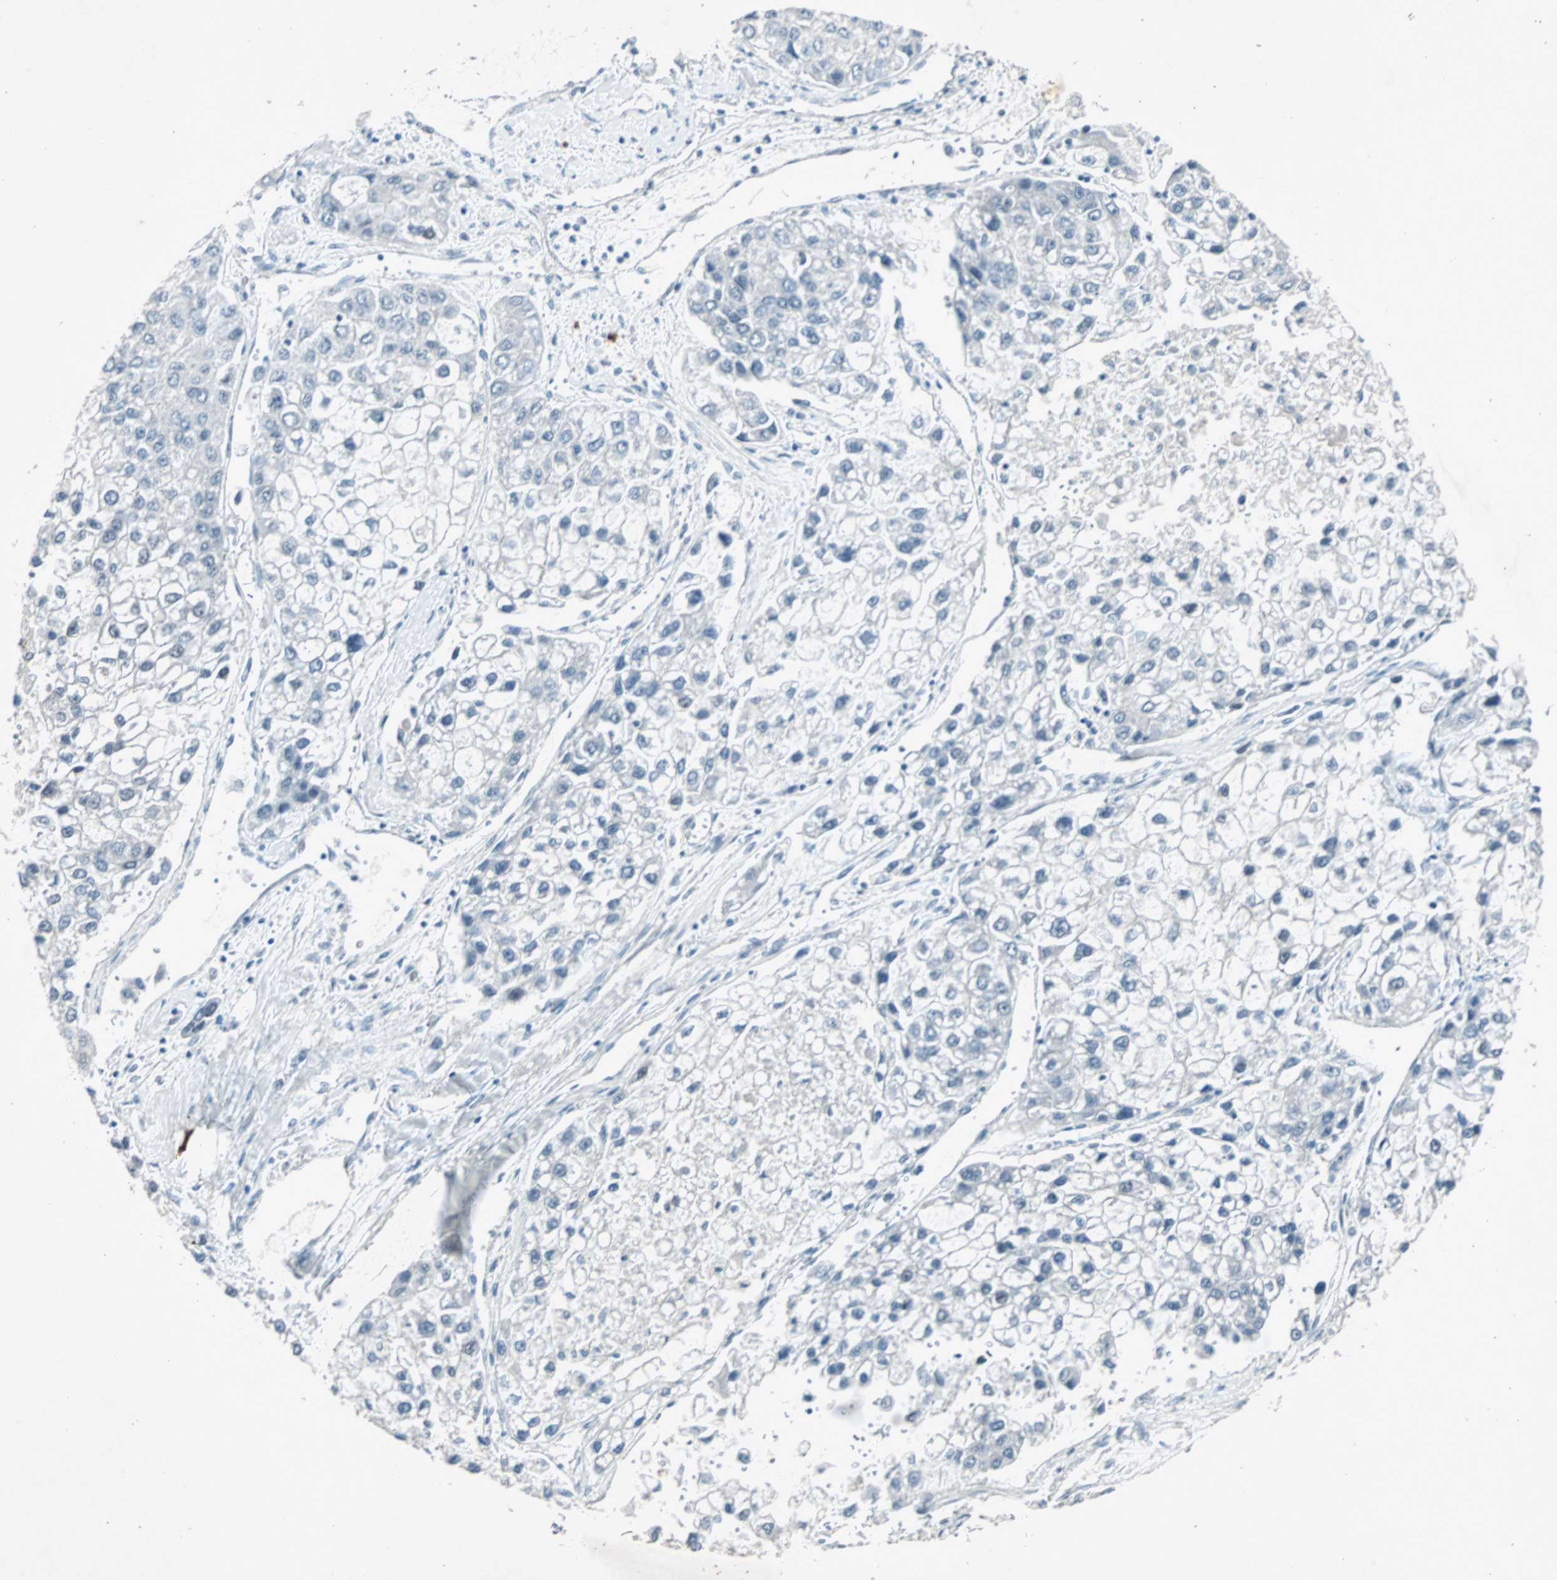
{"staining": {"intensity": "negative", "quantity": "none", "location": "none"}, "tissue": "liver cancer", "cell_type": "Tumor cells", "image_type": "cancer", "snomed": [{"axis": "morphology", "description": "Carcinoma, Hepatocellular, NOS"}, {"axis": "topography", "description": "Liver"}], "caption": "DAB (3,3'-diaminobenzidine) immunohistochemical staining of human liver cancer exhibits no significant positivity in tumor cells.", "gene": "LANCL3", "patient": {"sex": "female", "age": 66}}